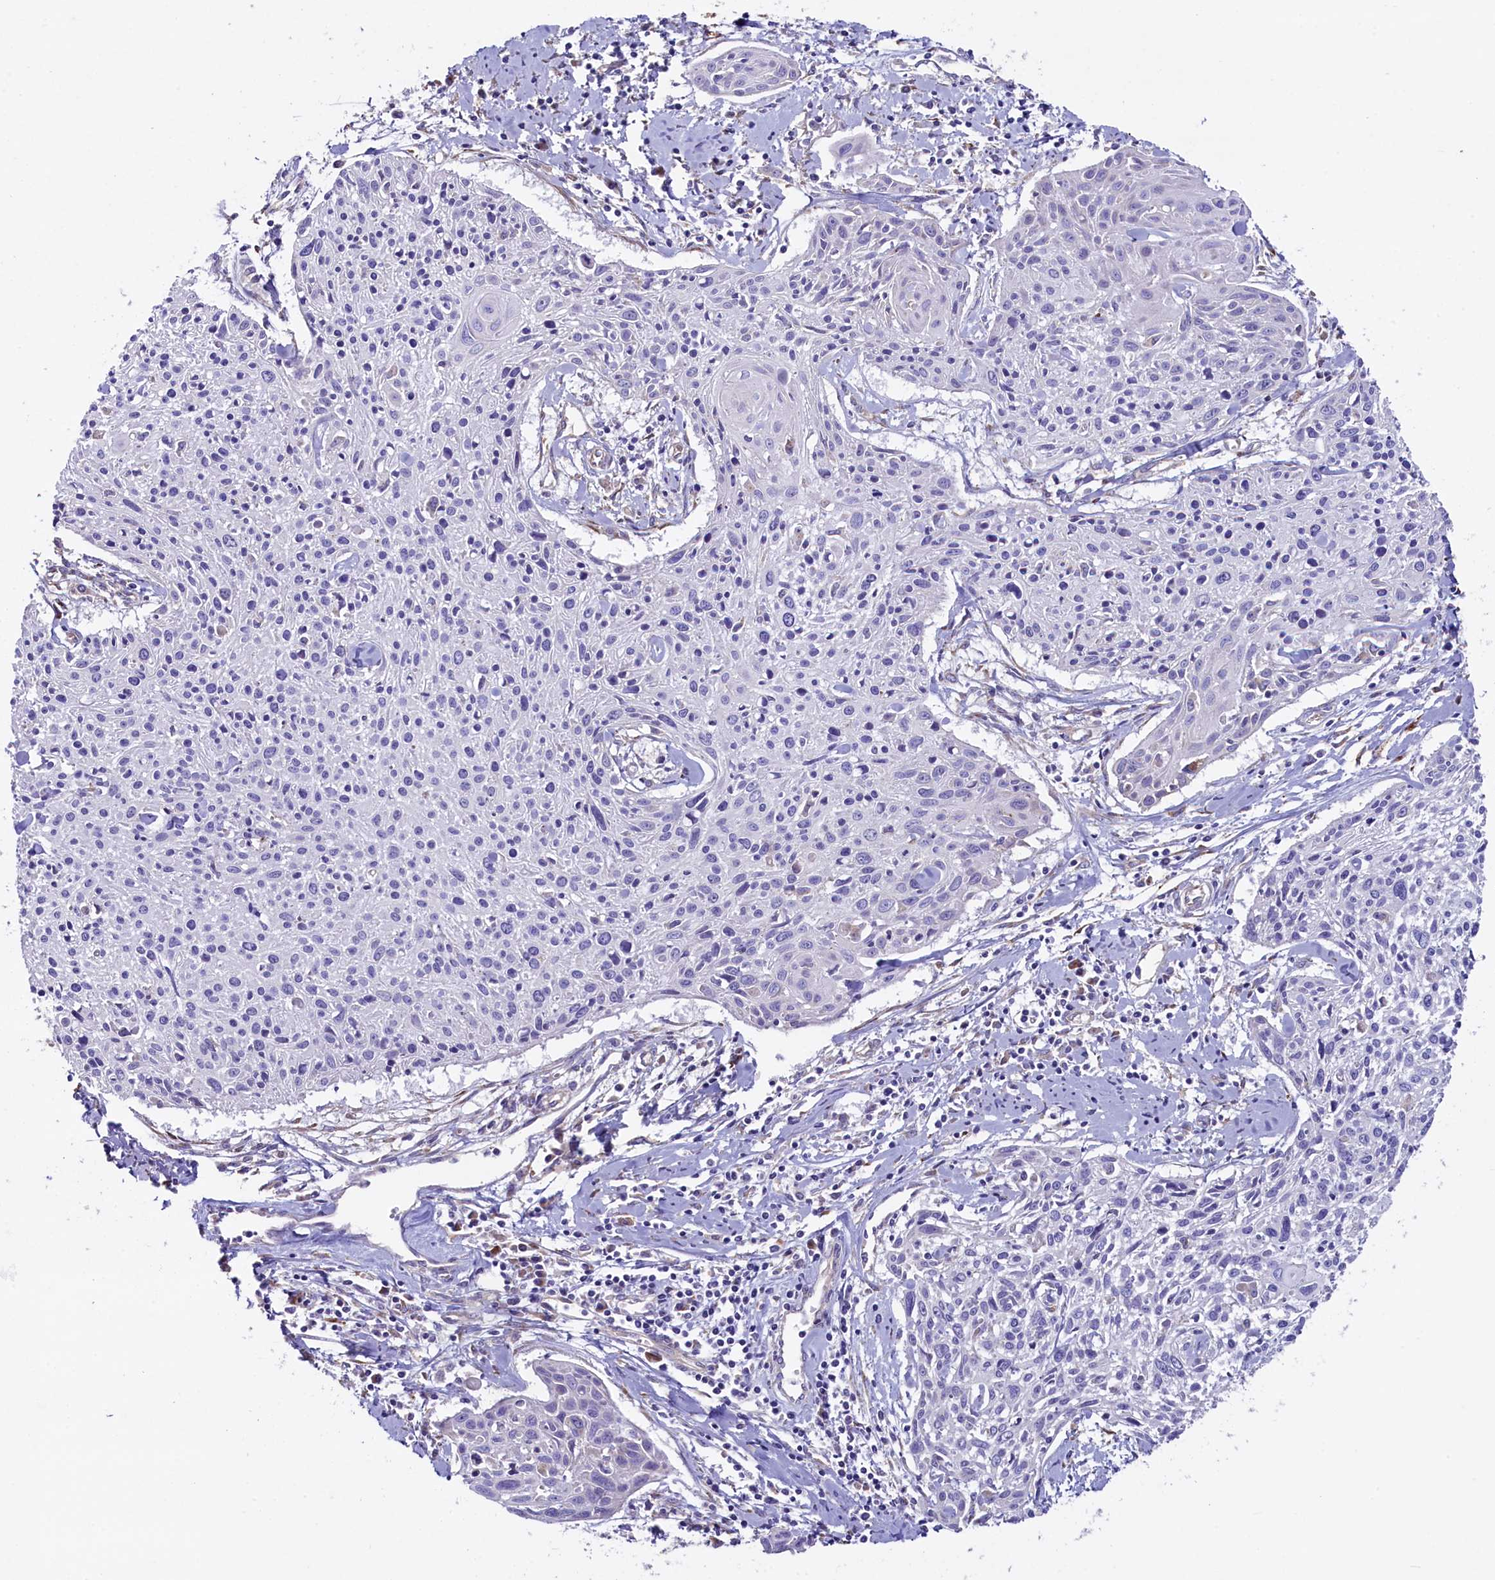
{"staining": {"intensity": "negative", "quantity": "none", "location": "none"}, "tissue": "cervical cancer", "cell_type": "Tumor cells", "image_type": "cancer", "snomed": [{"axis": "morphology", "description": "Squamous cell carcinoma, NOS"}, {"axis": "topography", "description": "Cervix"}], "caption": "Tumor cells show no significant protein staining in squamous cell carcinoma (cervical).", "gene": "GPR108", "patient": {"sex": "female", "age": 51}}